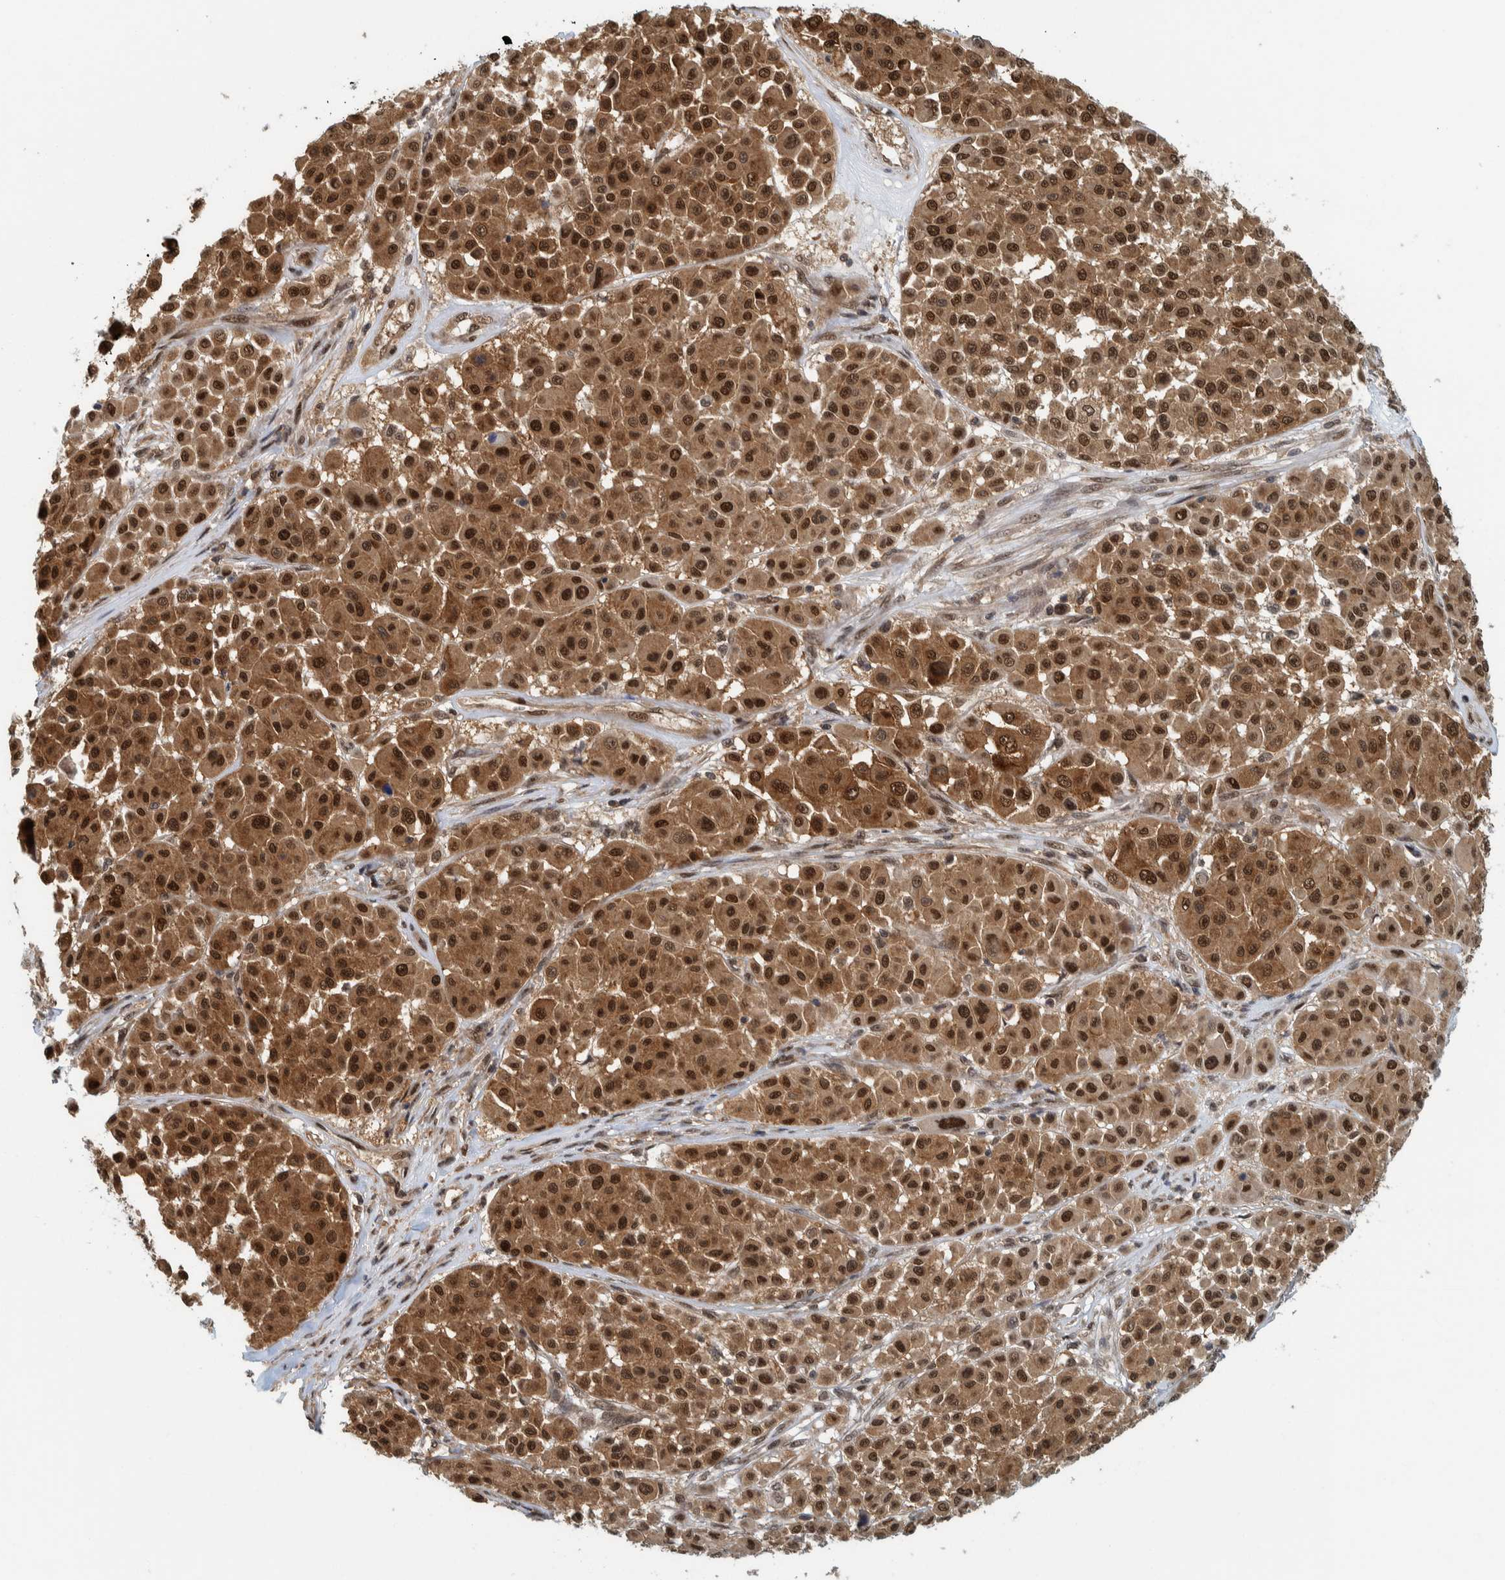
{"staining": {"intensity": "strong", "quantity": ">75%", "location": "cytoplasmic/membranous,nuclear"}, "tissue": "melanoma", "cell_type": "Tumor cells", "image_type": "cancer", "snomed": [{"axis": "morphology", "description": "Malignant melanoma, Metastatic site"}, {"axis": "topography", "description": "Soft tissue"}], "caption": "Protein expression analysis of melanoma shows strong cytoplasmic/membranous and nuclear staining in about >75% of tumor cells.", "gene": "COPS3", "patient": {"sex": "male", "age": 41}}